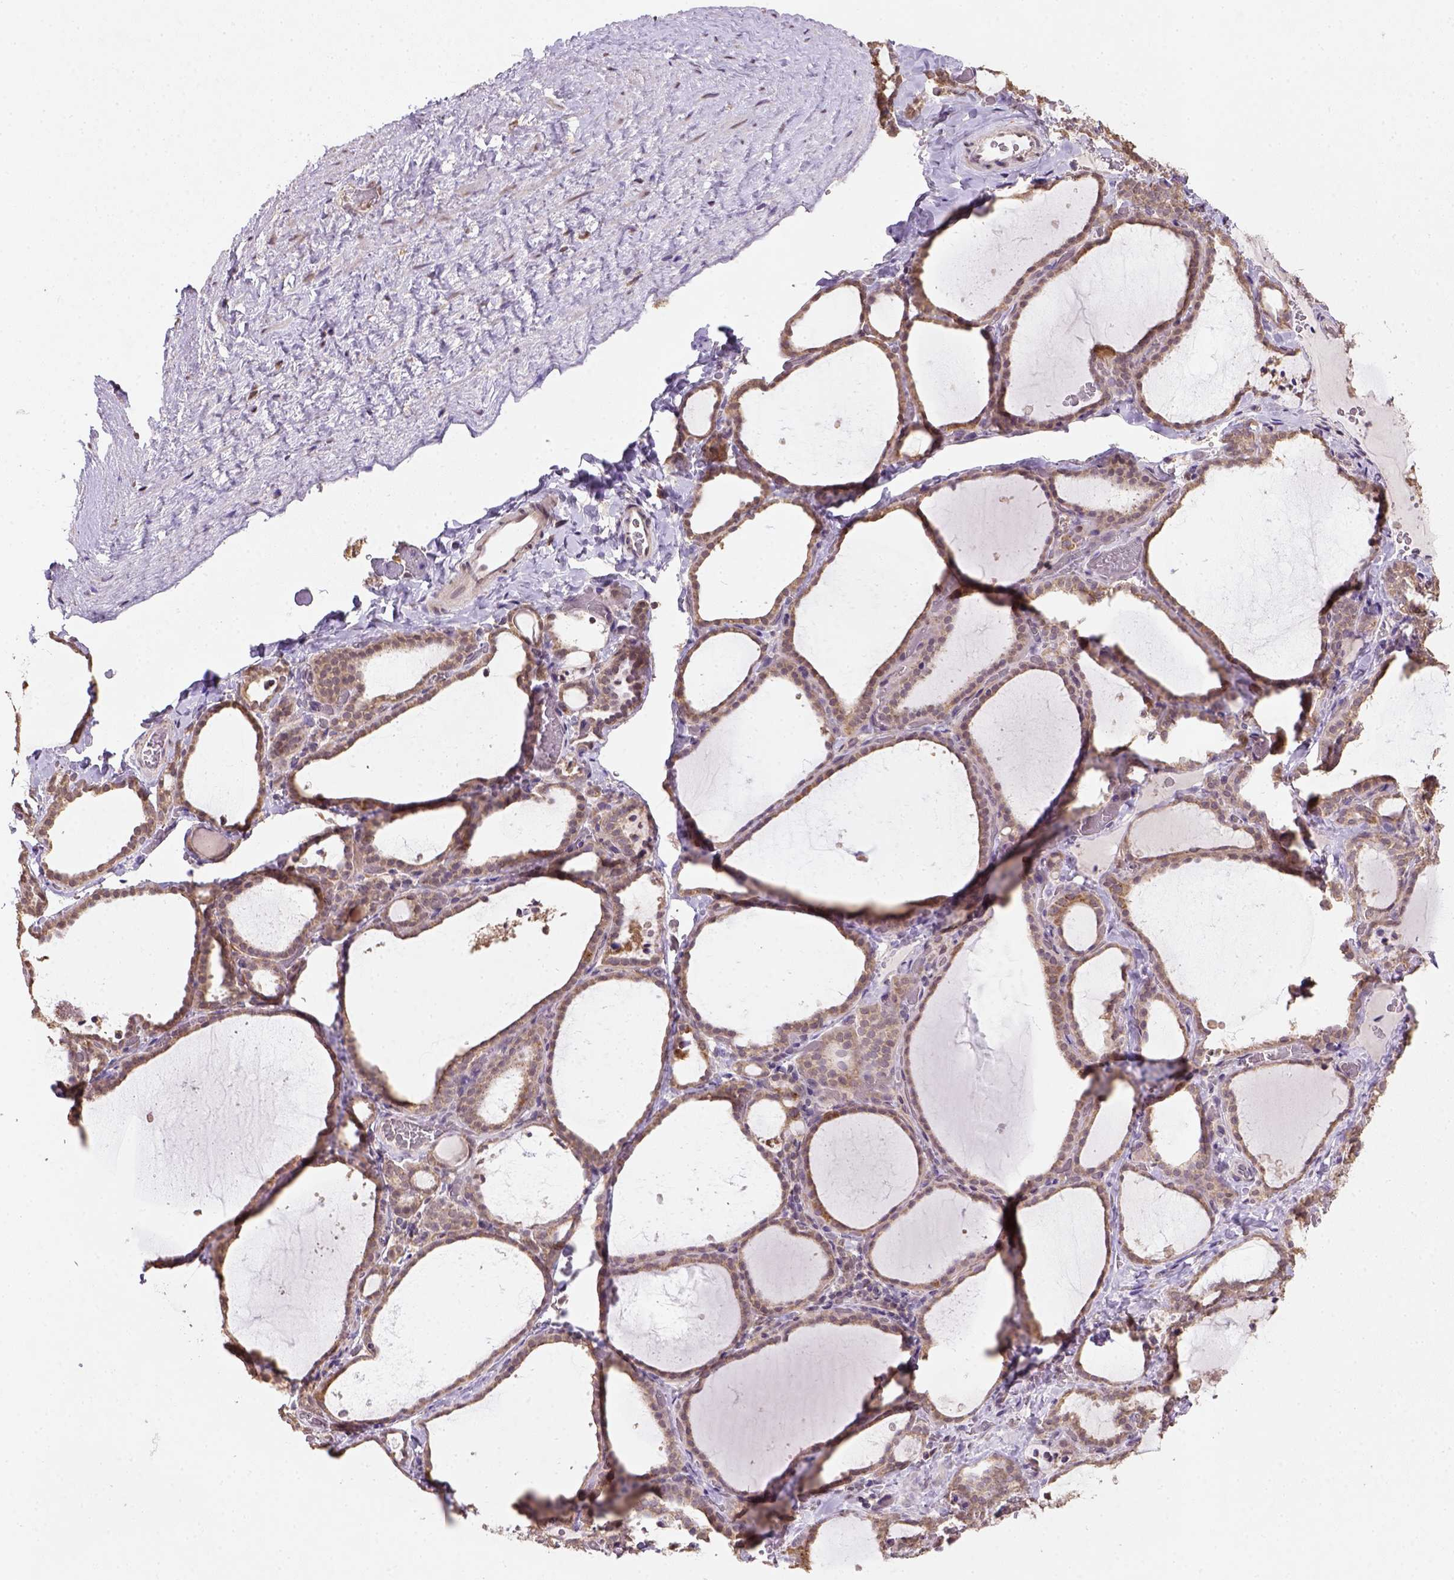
{"staining": {"intensity": "moderate", "quantity": ">75%", "location": "cytoplasmic/membranous"}, "tissue": "thyroid gland", "cell_type": "Glandular cells", "image_type": "normal", "snomed": [{"axis": "morphology", "description": "Normal tissue, NOS"}, {"axis": "topography", "description": "Thyroid gland"}], "caption": "Immunohistochemical staining of normal human thyroid gland reveals >75% levels of moderate cytoplasmic/membranous protein staining in approximately >75% of glandular cells.", "gene": "NUDT10", "patient": {"sex": "female", "age": 22}}